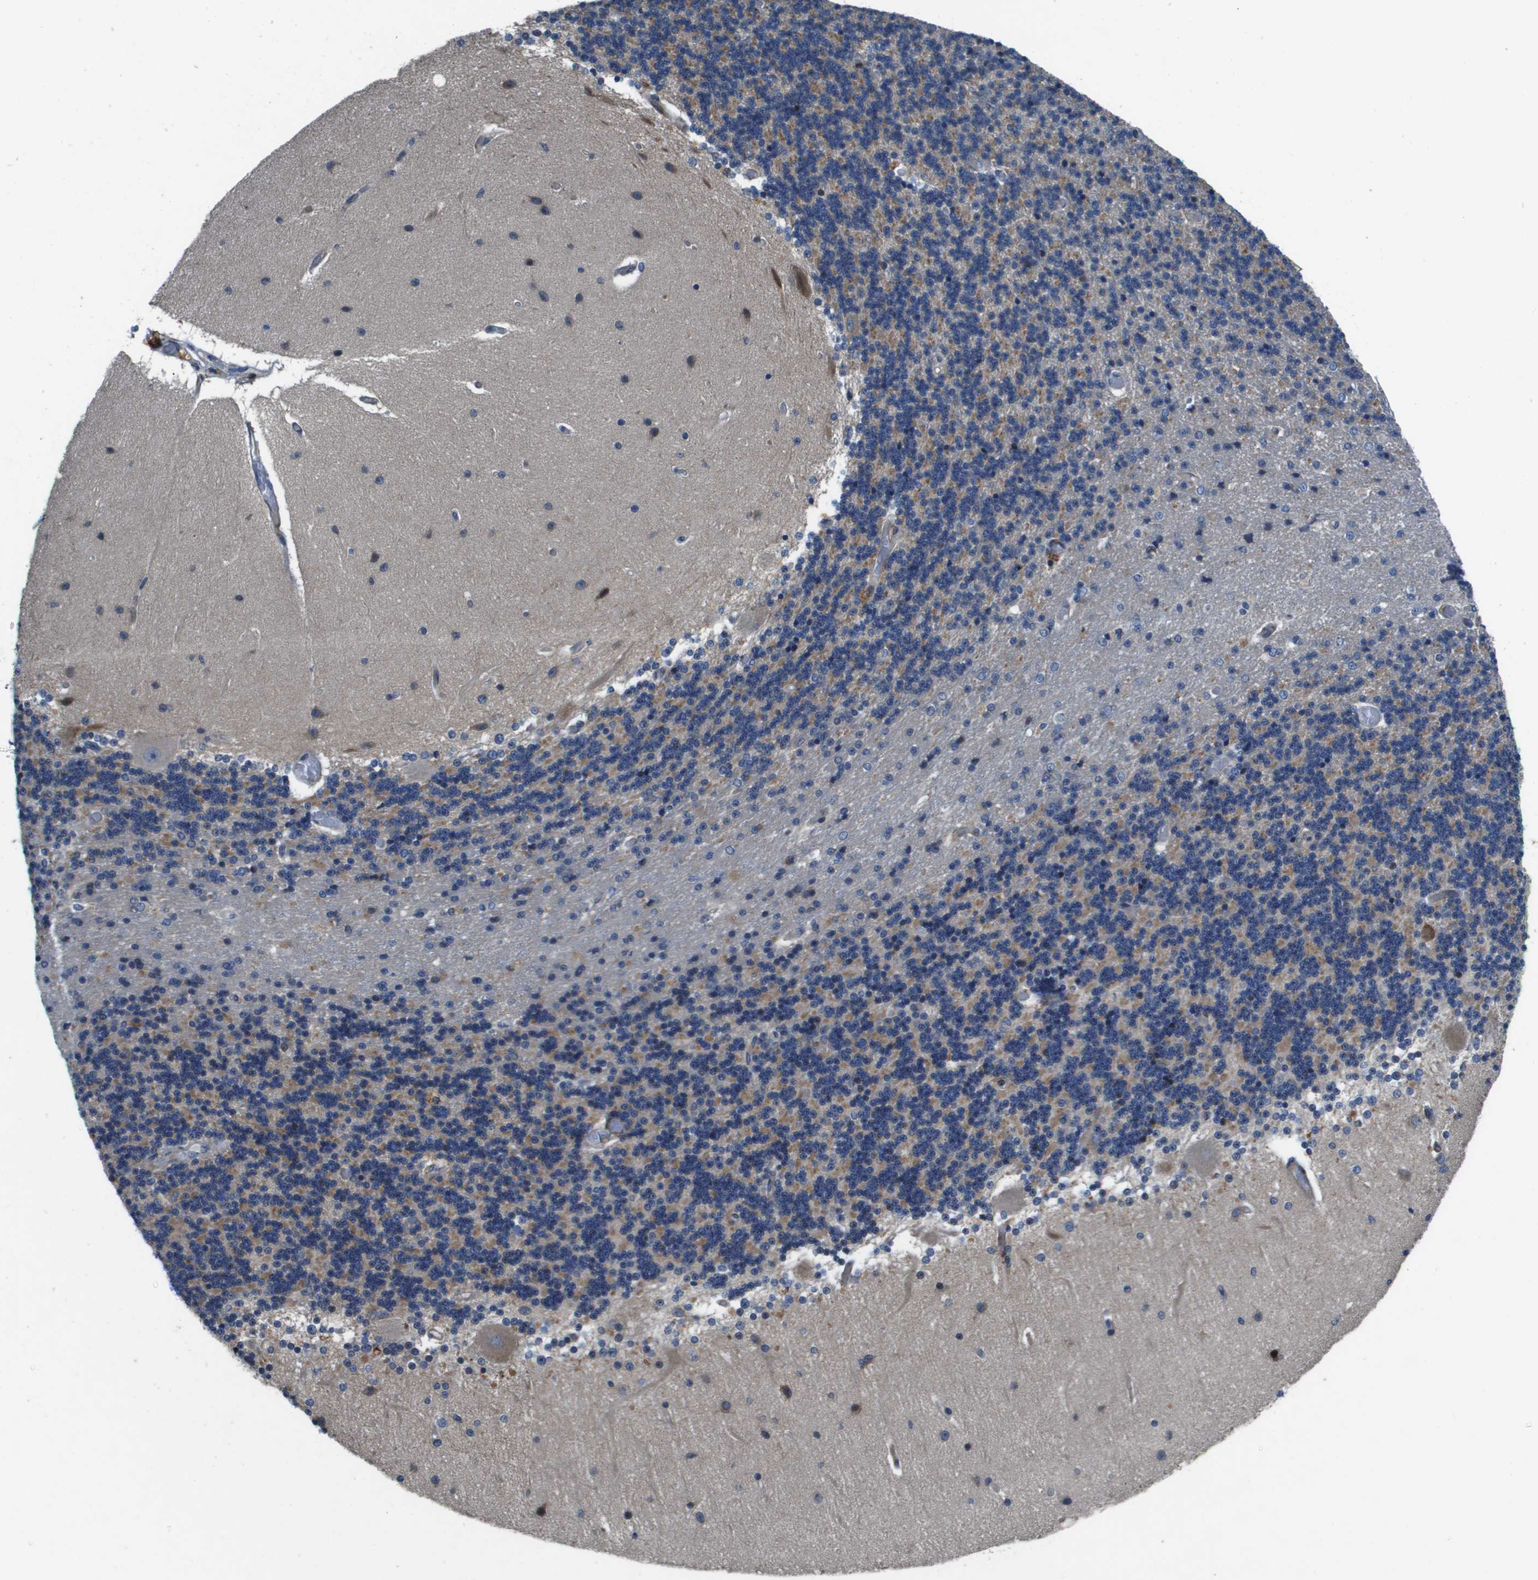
{"staining": {"intensity": "moderate", "quantity": ">75%", "location": "cytoplasmic/membranous"}, "tissue": "cerebellum", "cell_type": "Cells in granular layer", "image_type": "normal", "snomed": [{"axis": "morphology", "description": "Normal tissue, NOS"}, {"axis": "topography", "description": "Cerebellum"}], "caption": "The image exhibits a brown stain indicating the presence of a protein in the cytoplasmic/membranous of cells in granular layer in cerebellum. (Stains: DAB (3,3'-diaminobenzidine) in brown, nuclei in blue, Microscopy: brightfield microscopy at high magnification).", "gene": "SCN4B", "patient": {"sex": "female", "age": 54}}